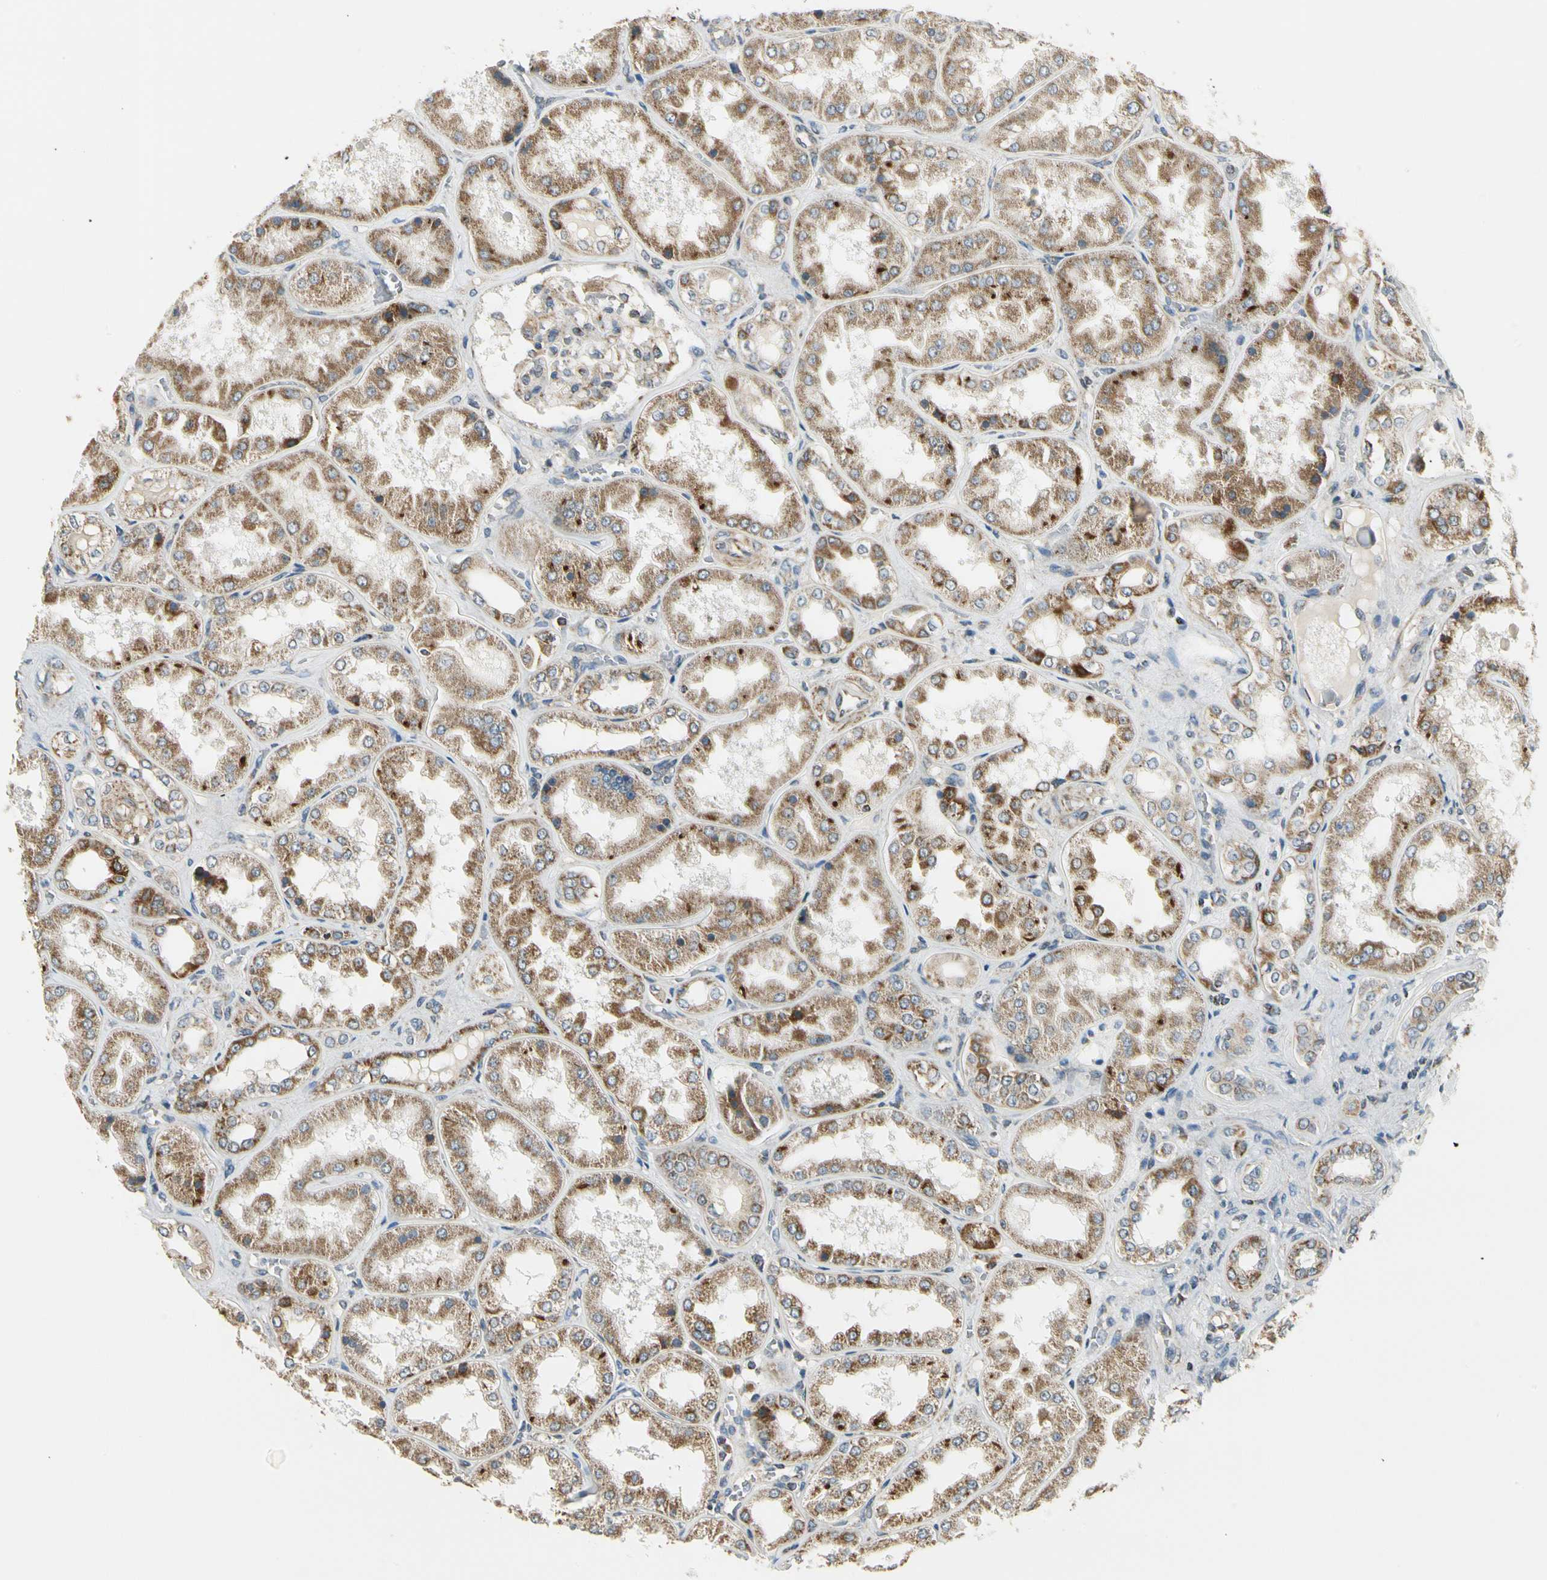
{"staining": {"intensity": "negative", "quantity": "none", "location": "none"}, "tissue": "kidney", "cell_type": "Cells in glomeruli", "image_type": "normal", "snomed": [{"axis": "morphology", "description": "Normal tissue, NOS"}, {"axis": "topography", "description": "Kidney"}], "caption": "Cells in glomeruli show no significant expression in normal kidney. (Stains: DAB immunohistochemistry (IHC) with hematoxylin counter stain, Microscopy: brightfield microscopy at high magnification).", "gene": "EPHB3", "patient": {"sex": "female", "age": 56}}